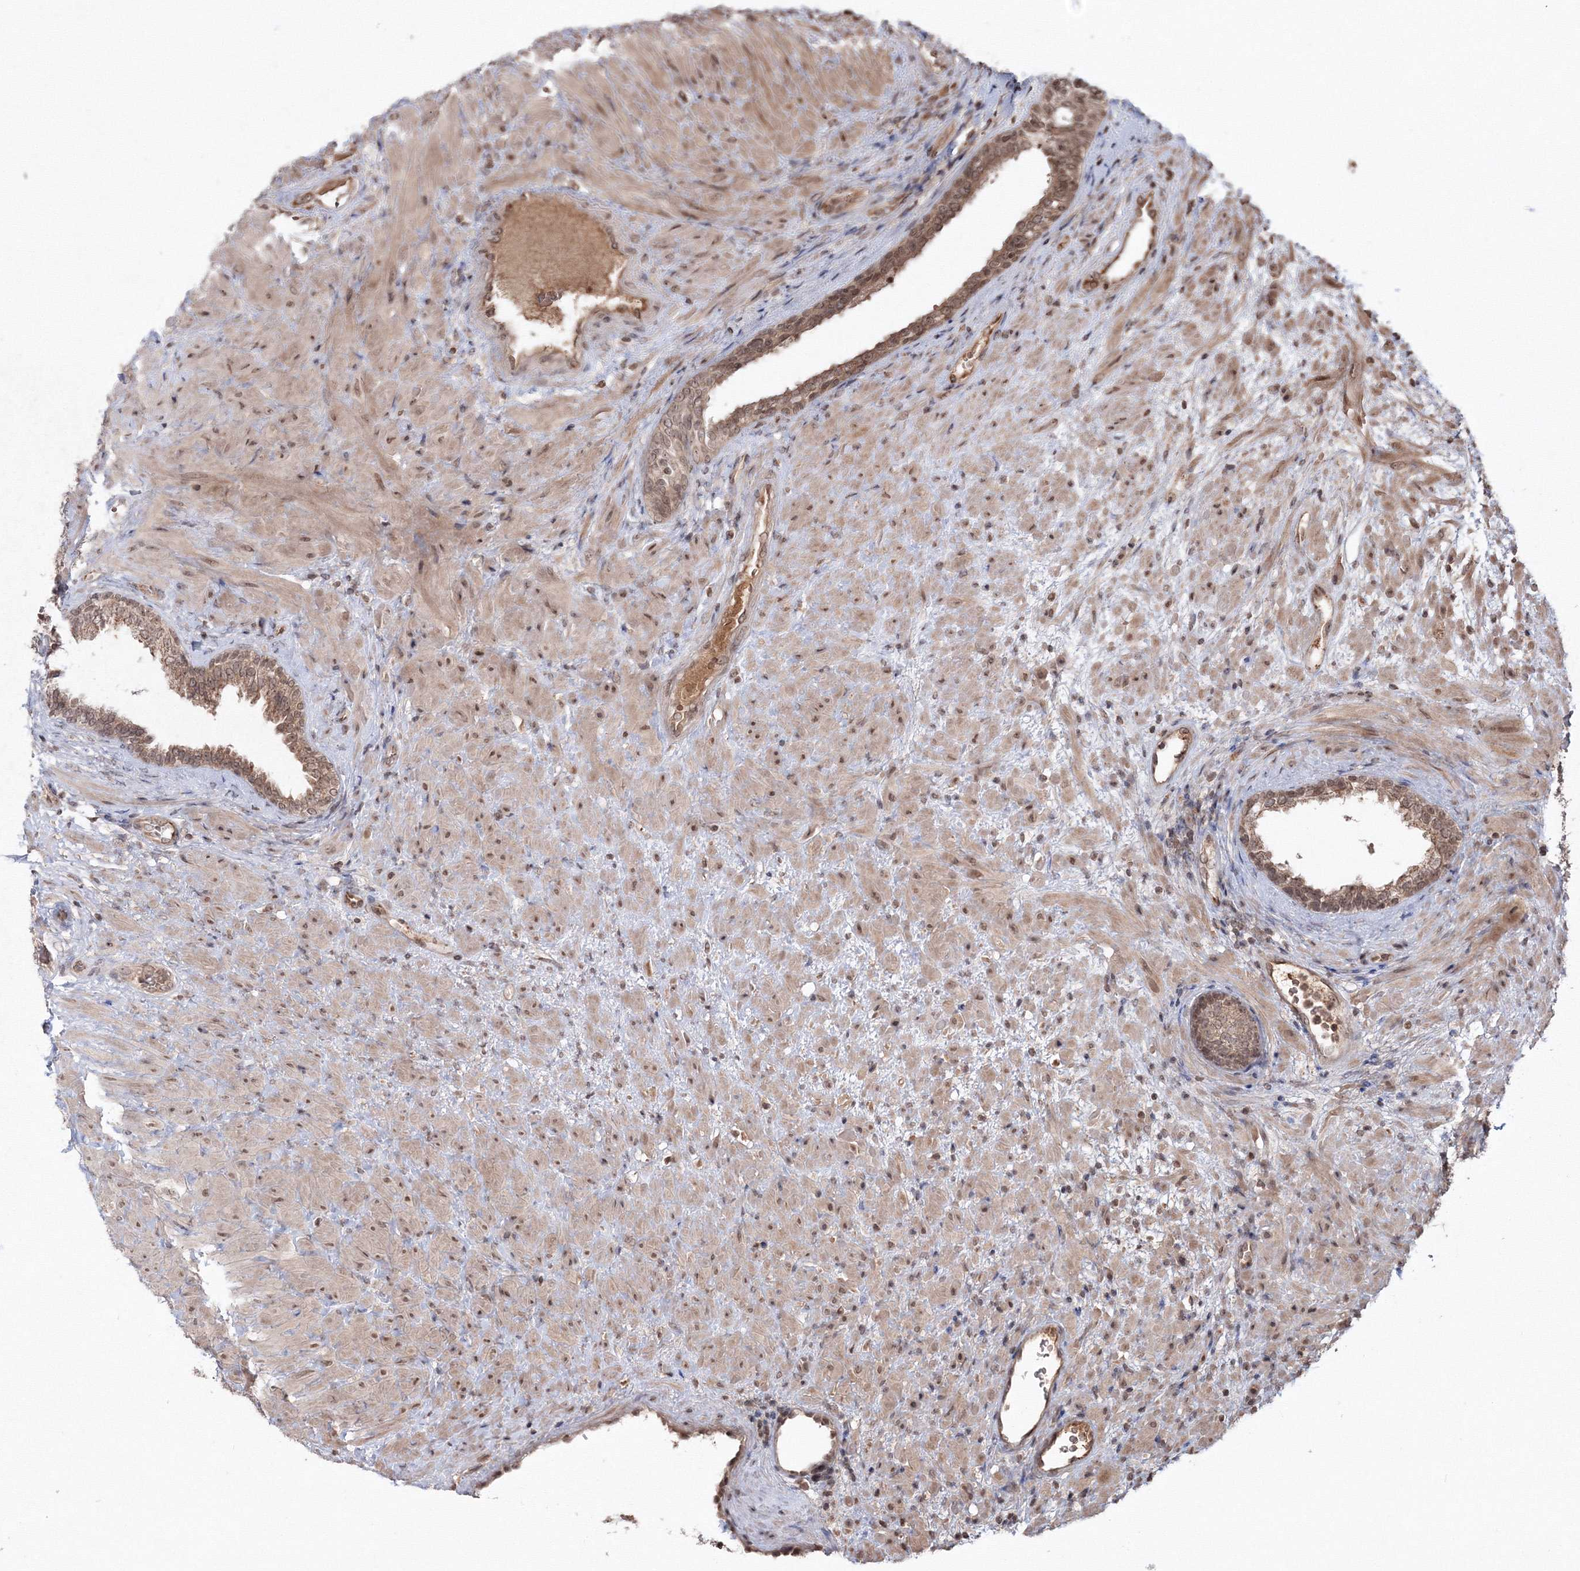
{"staining": {"intensity": "moderate", "quantity": ">75%", "location": "cytoplasmic/membranous,nuclear"}, "tissue": "prostate", "cell_type": "Glandular cells", "image_type": "normal", "snomed": [{"axis": "morphology", "description": "Normal tissue, NOS"}, {"axis": "topography", "description": "Prostate"}], "caption": "Human prostate stained for a protein (brown) displays moderate cytoplasmic/membranous,nuclear positive positivity in approximately >75% of glandular cells.", "gene": "PEX13", "patient": {"sex": "male", "age": 76}}